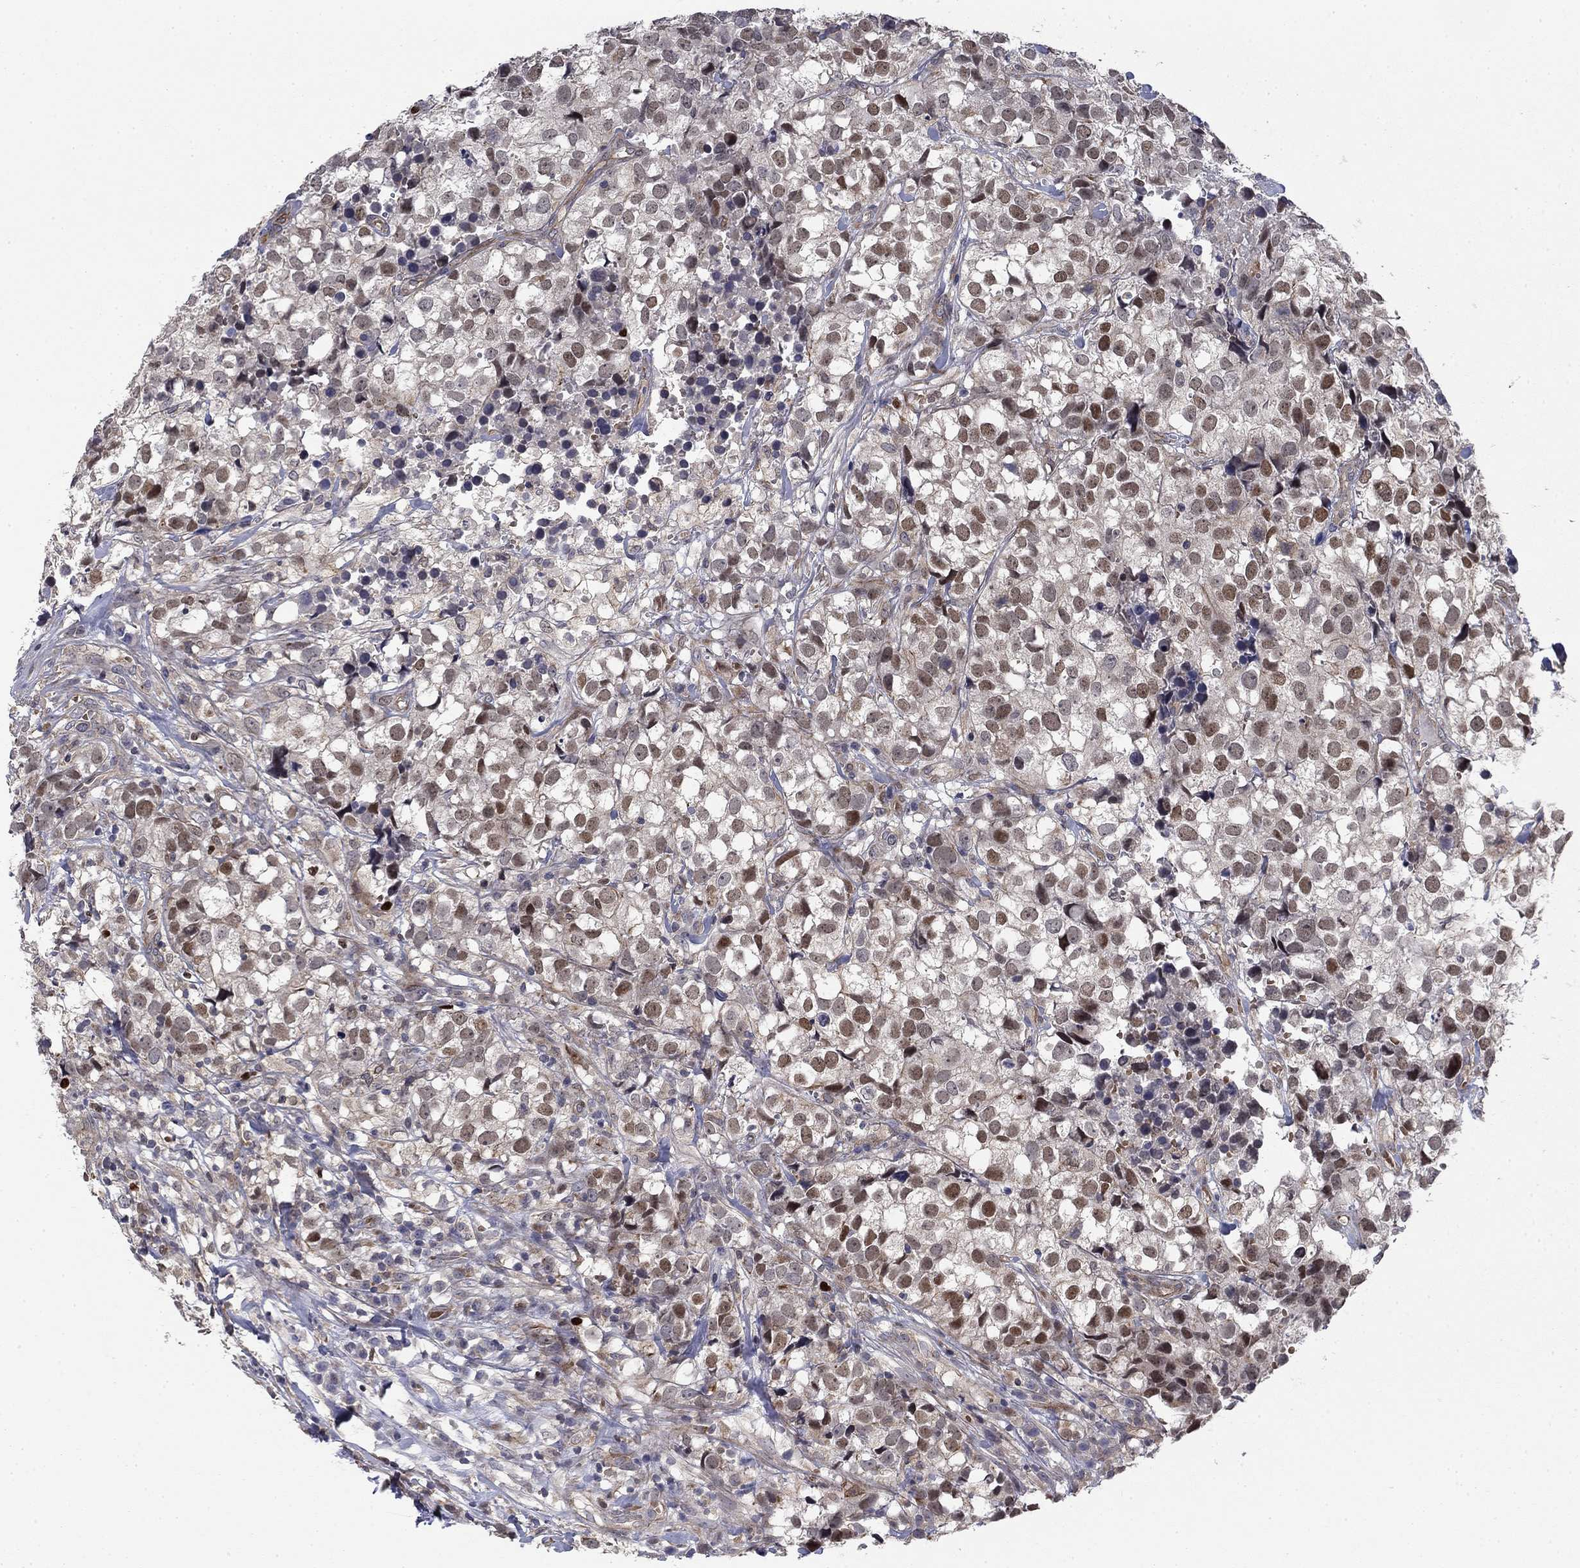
{"staining": {"intensity": "moderate", "quantity": "<25%", "location": "nuclear"}, "tissue": "breast cancer", "cell_type": "Tumor cells", "image_type": "cancer", "snomed": [{"axis": "morphology", "description": "Duct carcinoma"}, {"axis": "topography", "description": "Breast"}], "caption": "A brown stain shows moderate nuclear staining of a protein in breast cancer tumor cells.", "gene": "BCL11A", "patient": {"sex": "female", "age": 30}}